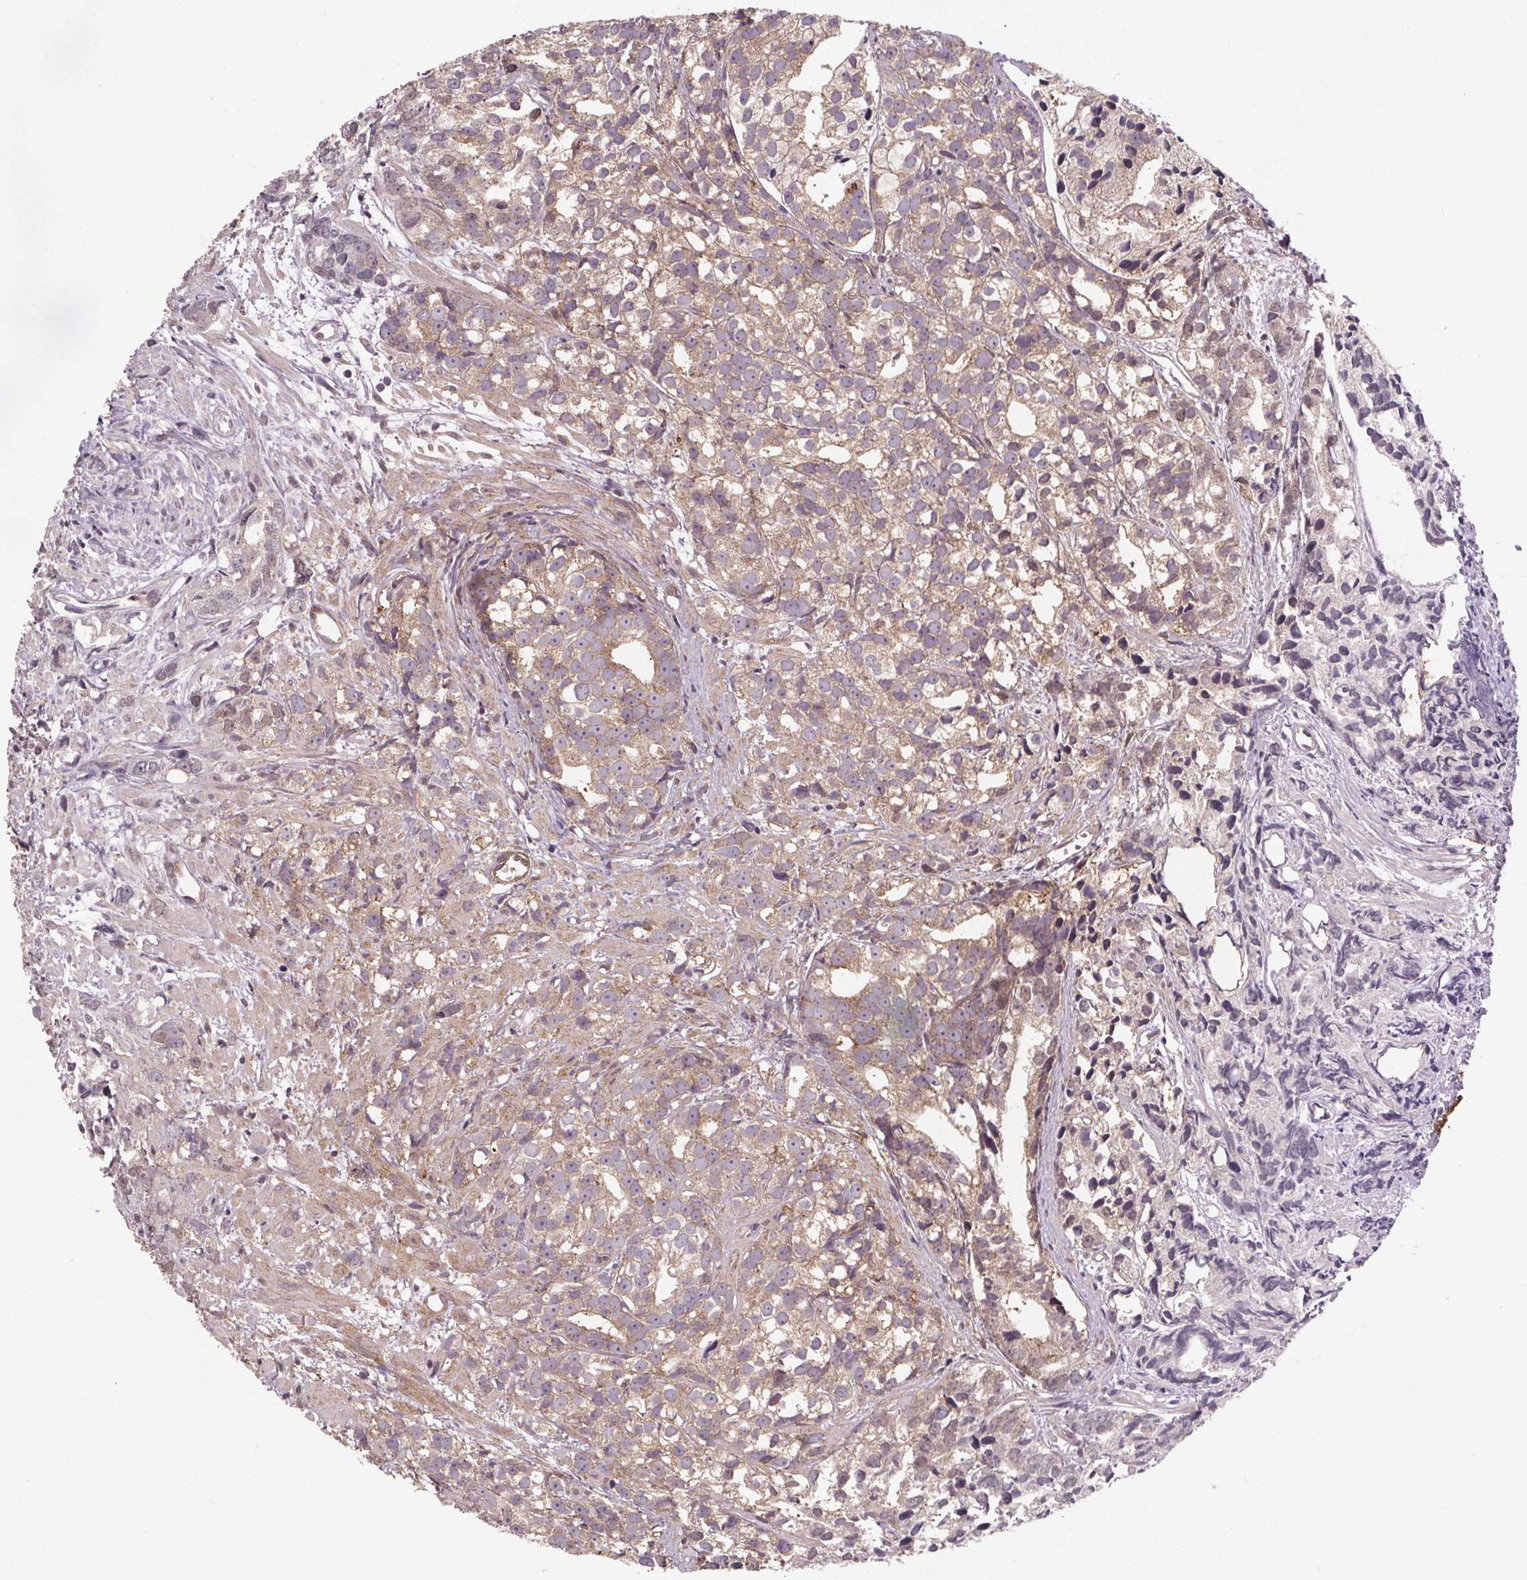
{"staining": {"intensity": "weak", "quantity": ">75%", "location": "cytoplasmic/membranous"}, "tissue": "prostate cancer", "cell_type": "Tumor cells", "image_type": "cancer", "snomed": [{"axis": "morphology", "description": "Adenocarcinoma, High grade"}, {"axis": "topography", "description": "Prostate"}], "caption": "Human prostate cancer (high-grade adenocarcinoma) stained with a brown dye reveals weak cytoplasmic/membranous positive staining in about >75% of tumor cells.", "gene": "STRN3", "patient": {"sex": "male", "age": 79}}